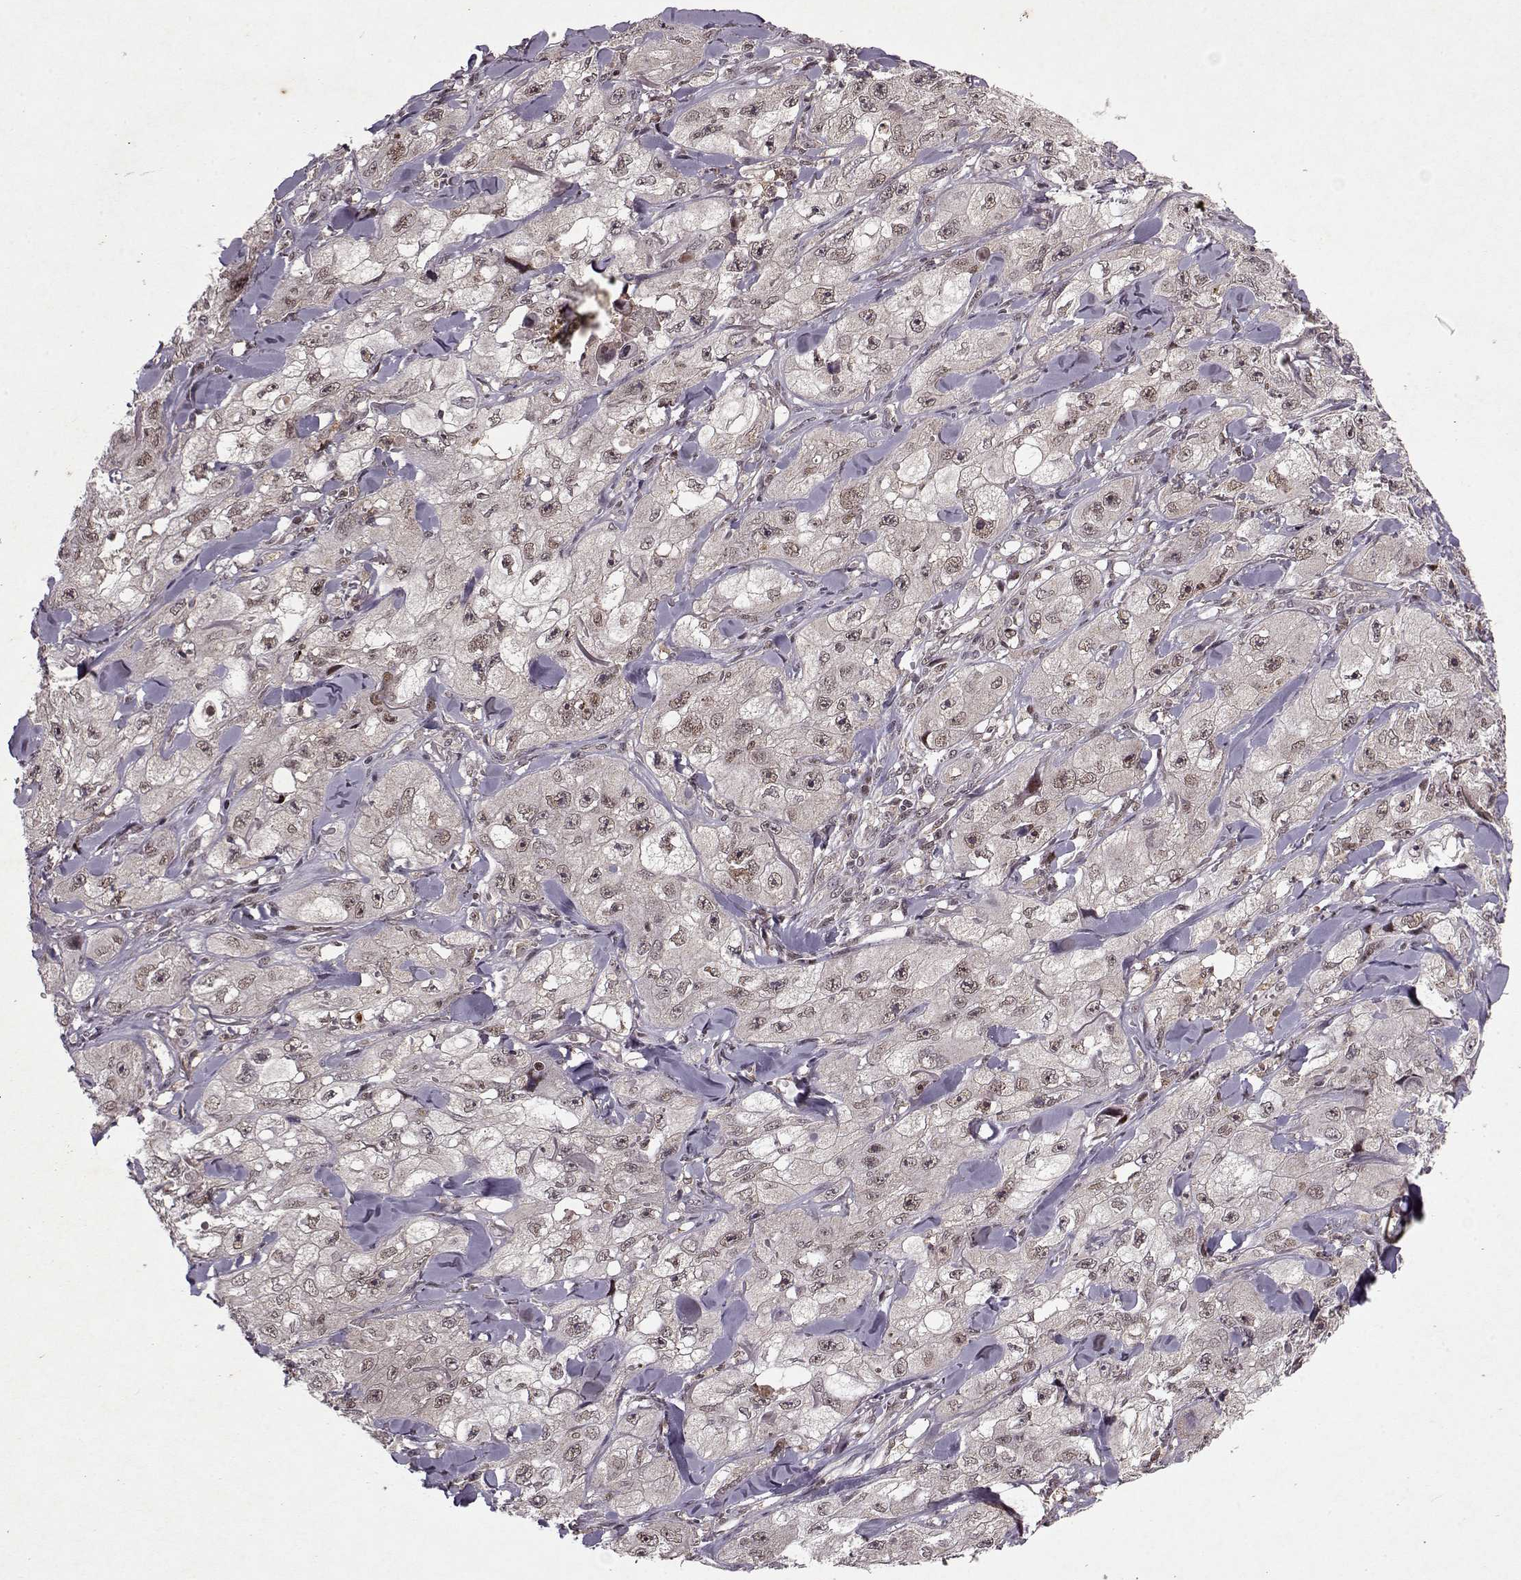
{"staining": {"intensity": "weak", "quantity": ">75%", "location": "nuclear"}, "tissue": "skin cancer", "cell_type": "Tumor cells", "image_type": "cancer", "snomed": [{"axis": "morphology", "description": "Squamous cell carcinoma, NOS"}, {"axis": "topography", "description": "Skin"}, {"axis": "topography", "description": "Subcutis"}], "caption": "Immunohistochemistry of human skin squamous cell carcinoma exhibits low levels of weak nuclear staining in approximately >75% of tumor cells. (Brightfield microscopy of DAB IHC at high magnification).", "gene": "PSMA7", "patient": {"sex": "male", "age": 73}}